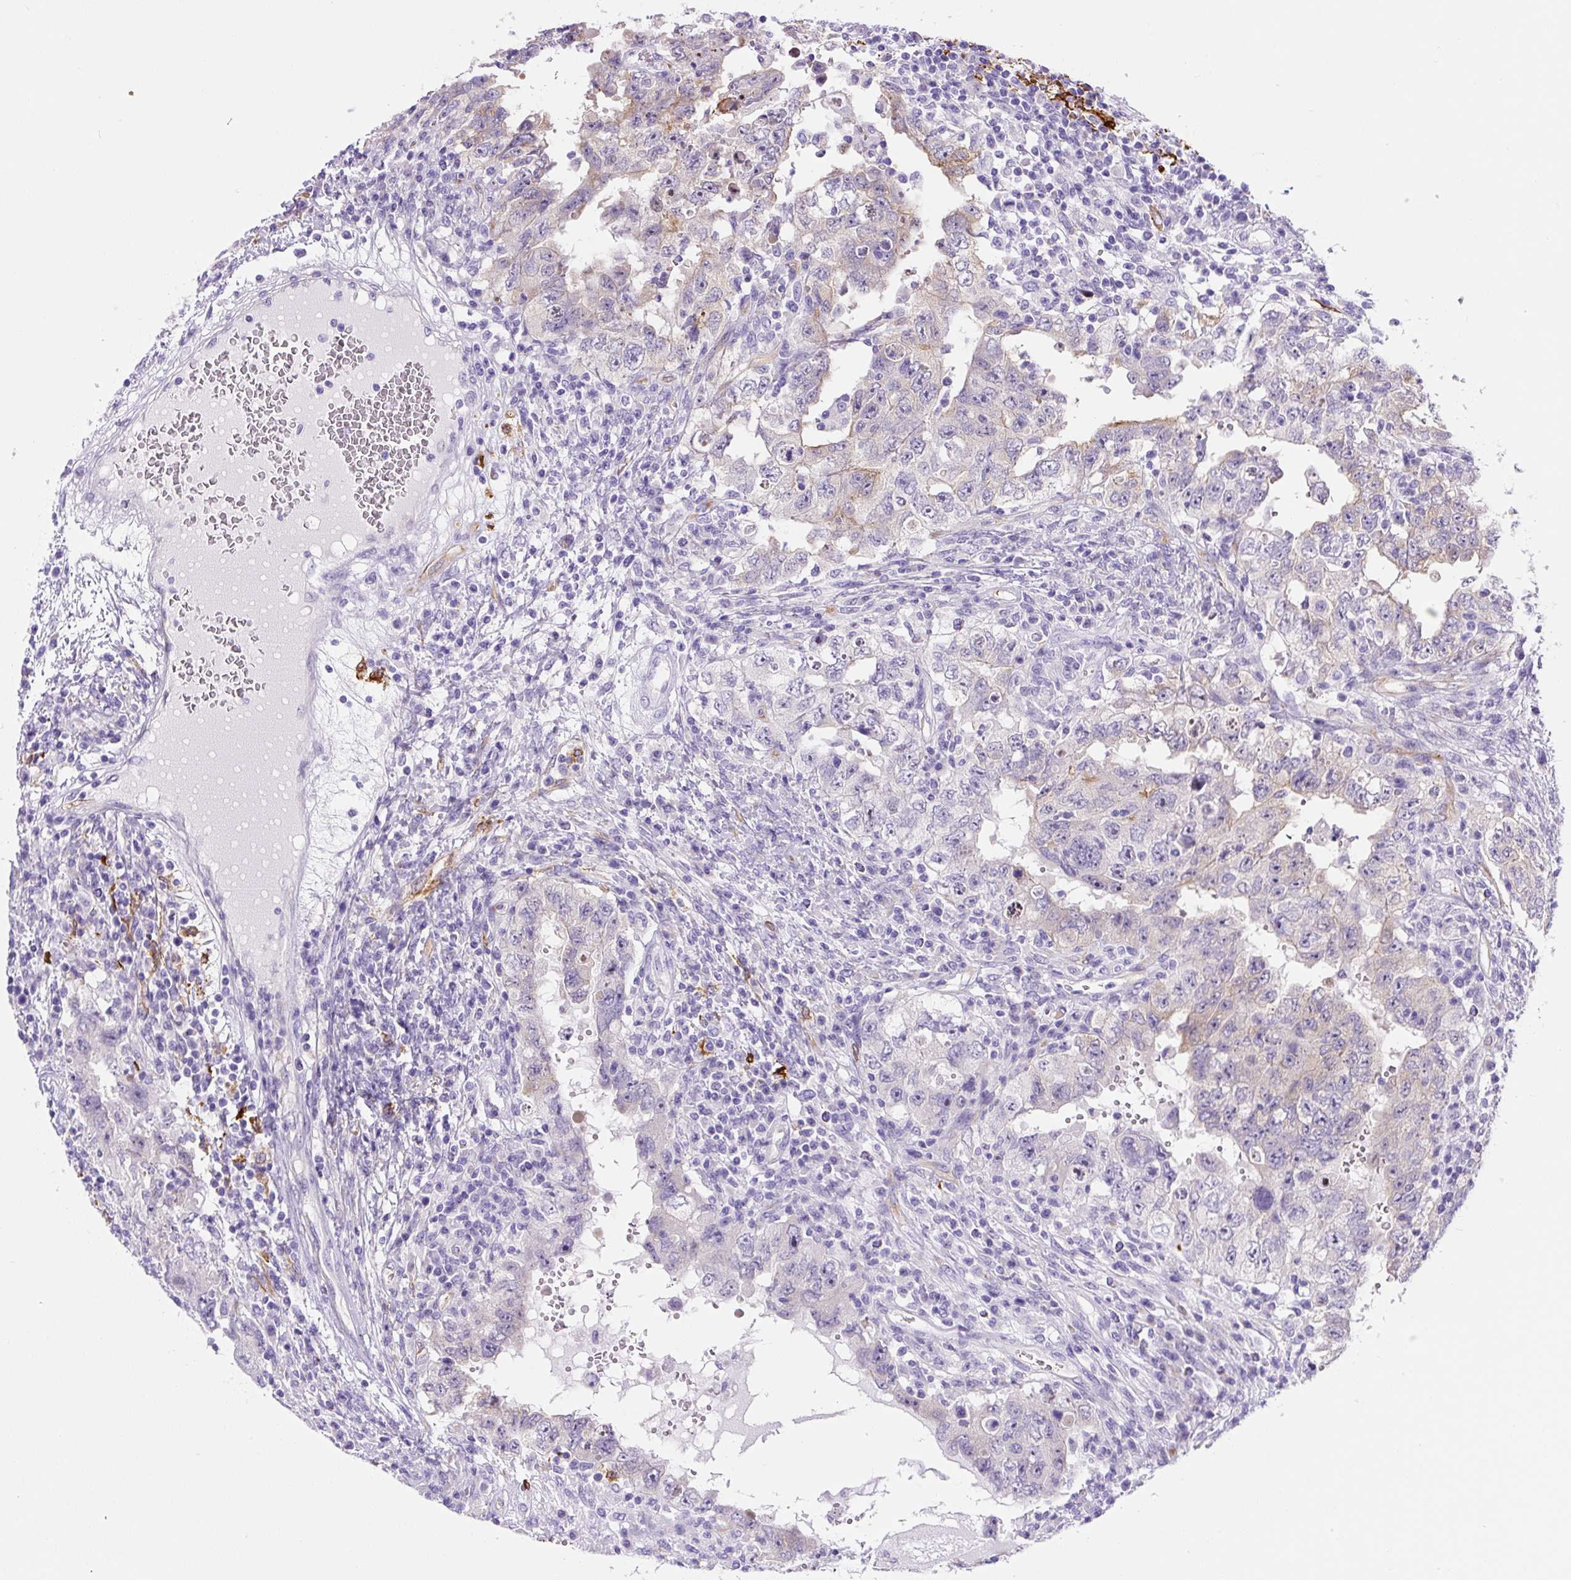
{"staining": {"intensity": "weak", "quantity": "<25%", "location": "cytoplasmic/membranous"}, "tissue": "testis cancer", "cell_type": "Tumor cells", "image_type": "cancer", "snomed": [{"axis": "morphology", "description": "Carcinoma, Embryonal, NOS"}, {"axis": "topography", "description": "Testis"}], "caption": "The image demonstrates no staining of tumor cells in testis embryonal carcinoma.", "gene": "ASB4", "patient": {"sex": "male", "age": 26}}